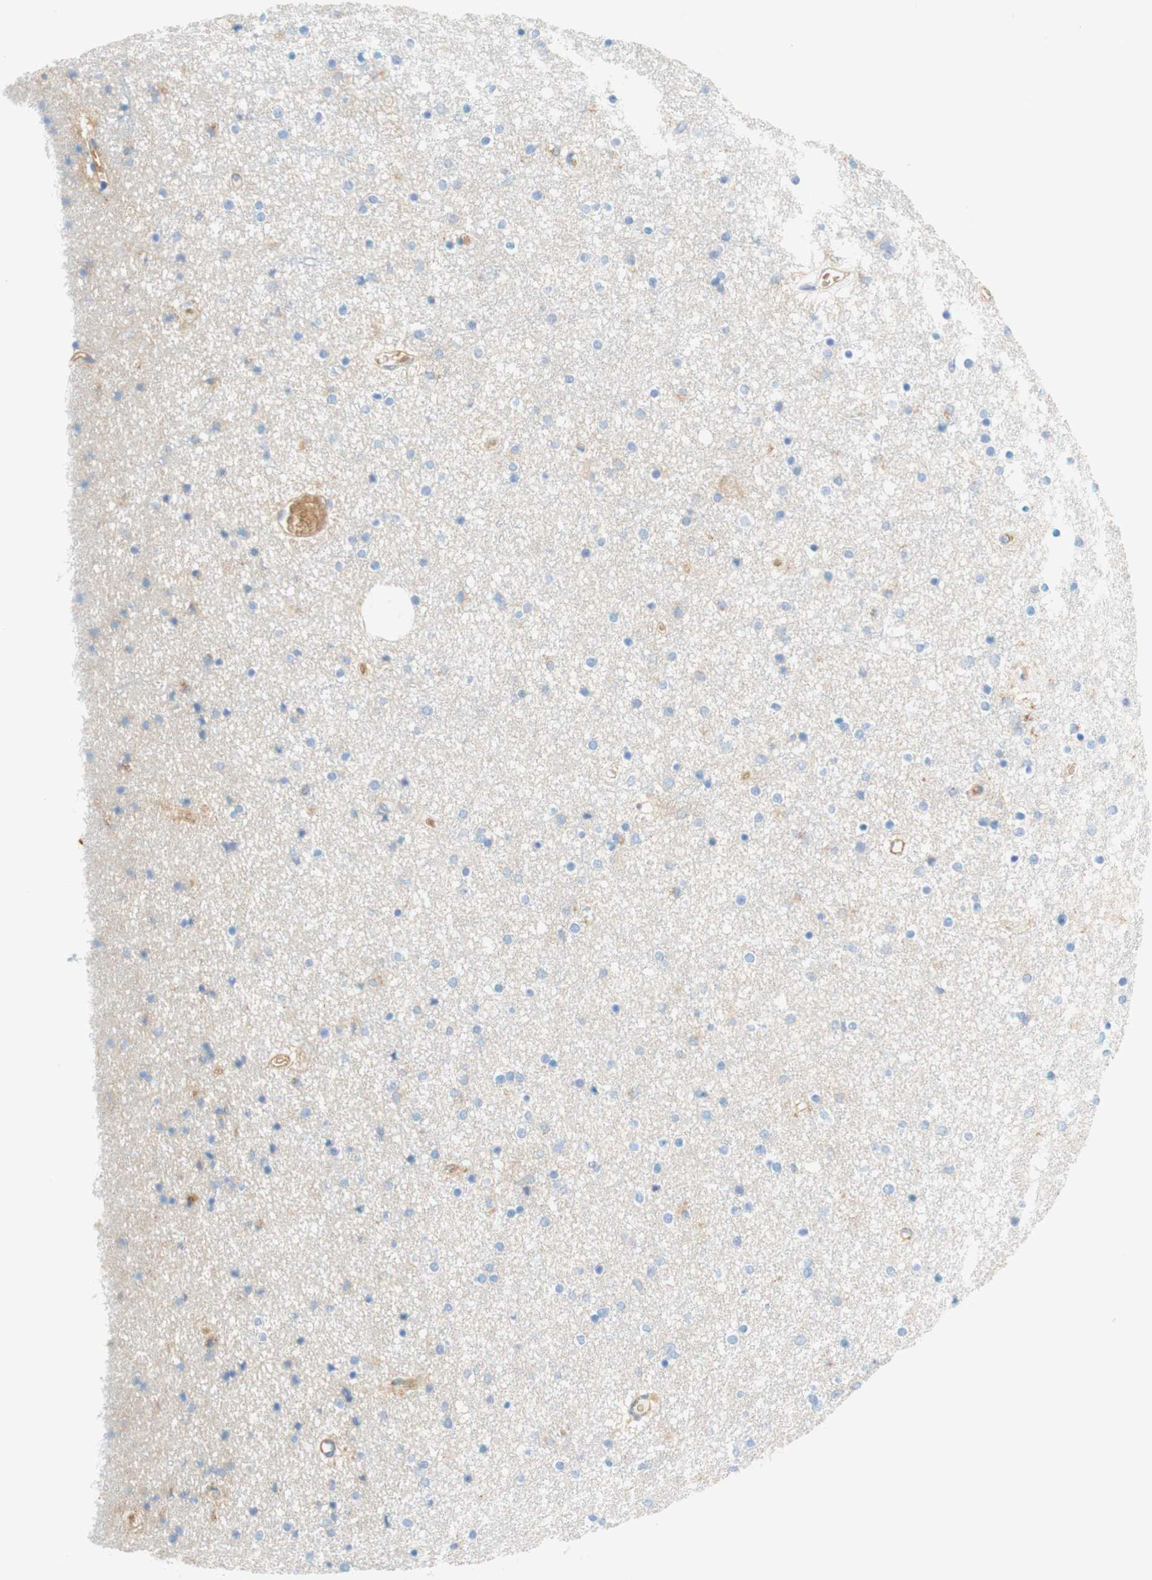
{"staining": {"intensity": "negative", "quantity": "none", "location": "none"}, "tissue": "caudate", "cell_type": "Glial cells", "image_type": "normal", "snomed": [{"axis": "morphology", "description": "Normal tissue, NOS"}, {"axis": "topography", "description": "Lateral ventricle wall"}], "caption": "Immunohistochemical staining of normal caudate displays no significant positivity in glial cells. (Stains: DAB IHC with hematoxylin counter stain, Microscopy: brightfield microscopy at high magnification).", "gene": "STOM", "patient": {"sex": "female", "age": 54}}